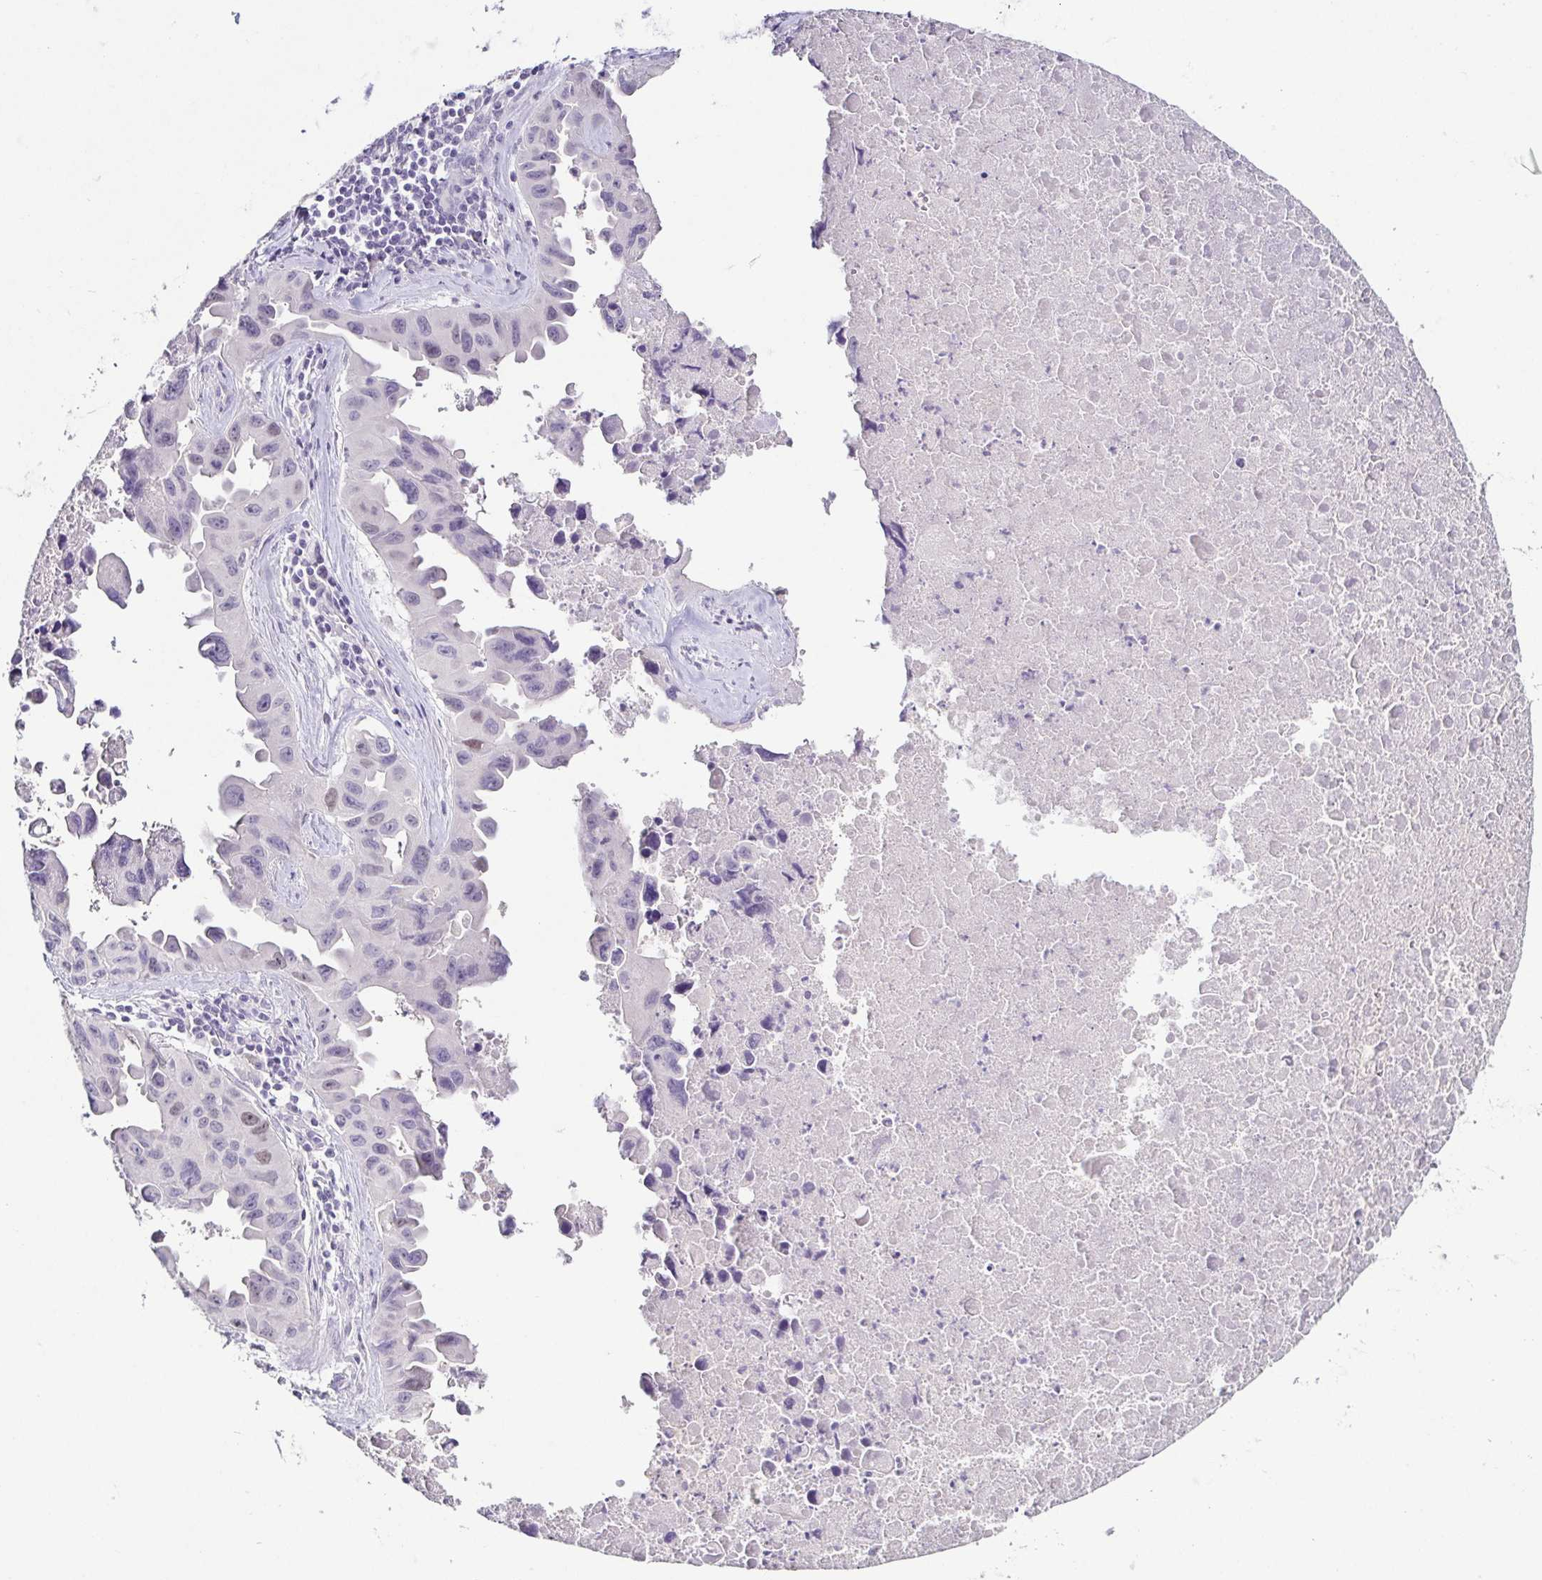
{"staining": {"intensity": "negative", "quantity": "none", "location": "none"}, "tissue": "lung cancer", "cell_type": "Tumor cells", "image_type": "cancer", "snomed": [{"axis": "morphology", "description": "Adenocarcinoma, NOS"}, {"axis": "topography", "description": "Lymph node"}, {"axis": "topography", "description": "Lung"}], "caption": "Immunohistochemistry photomicrograph of lung cancer (adenocarcinoma) stained for a protein (brown), which shows no staining in tumor cells. (Brightfield microscopy of DAB (3,3'-diaminobenzidine) IHC at high magnification).", "gene": "TP73", "patient": {"sex": "male", "age": 64}}